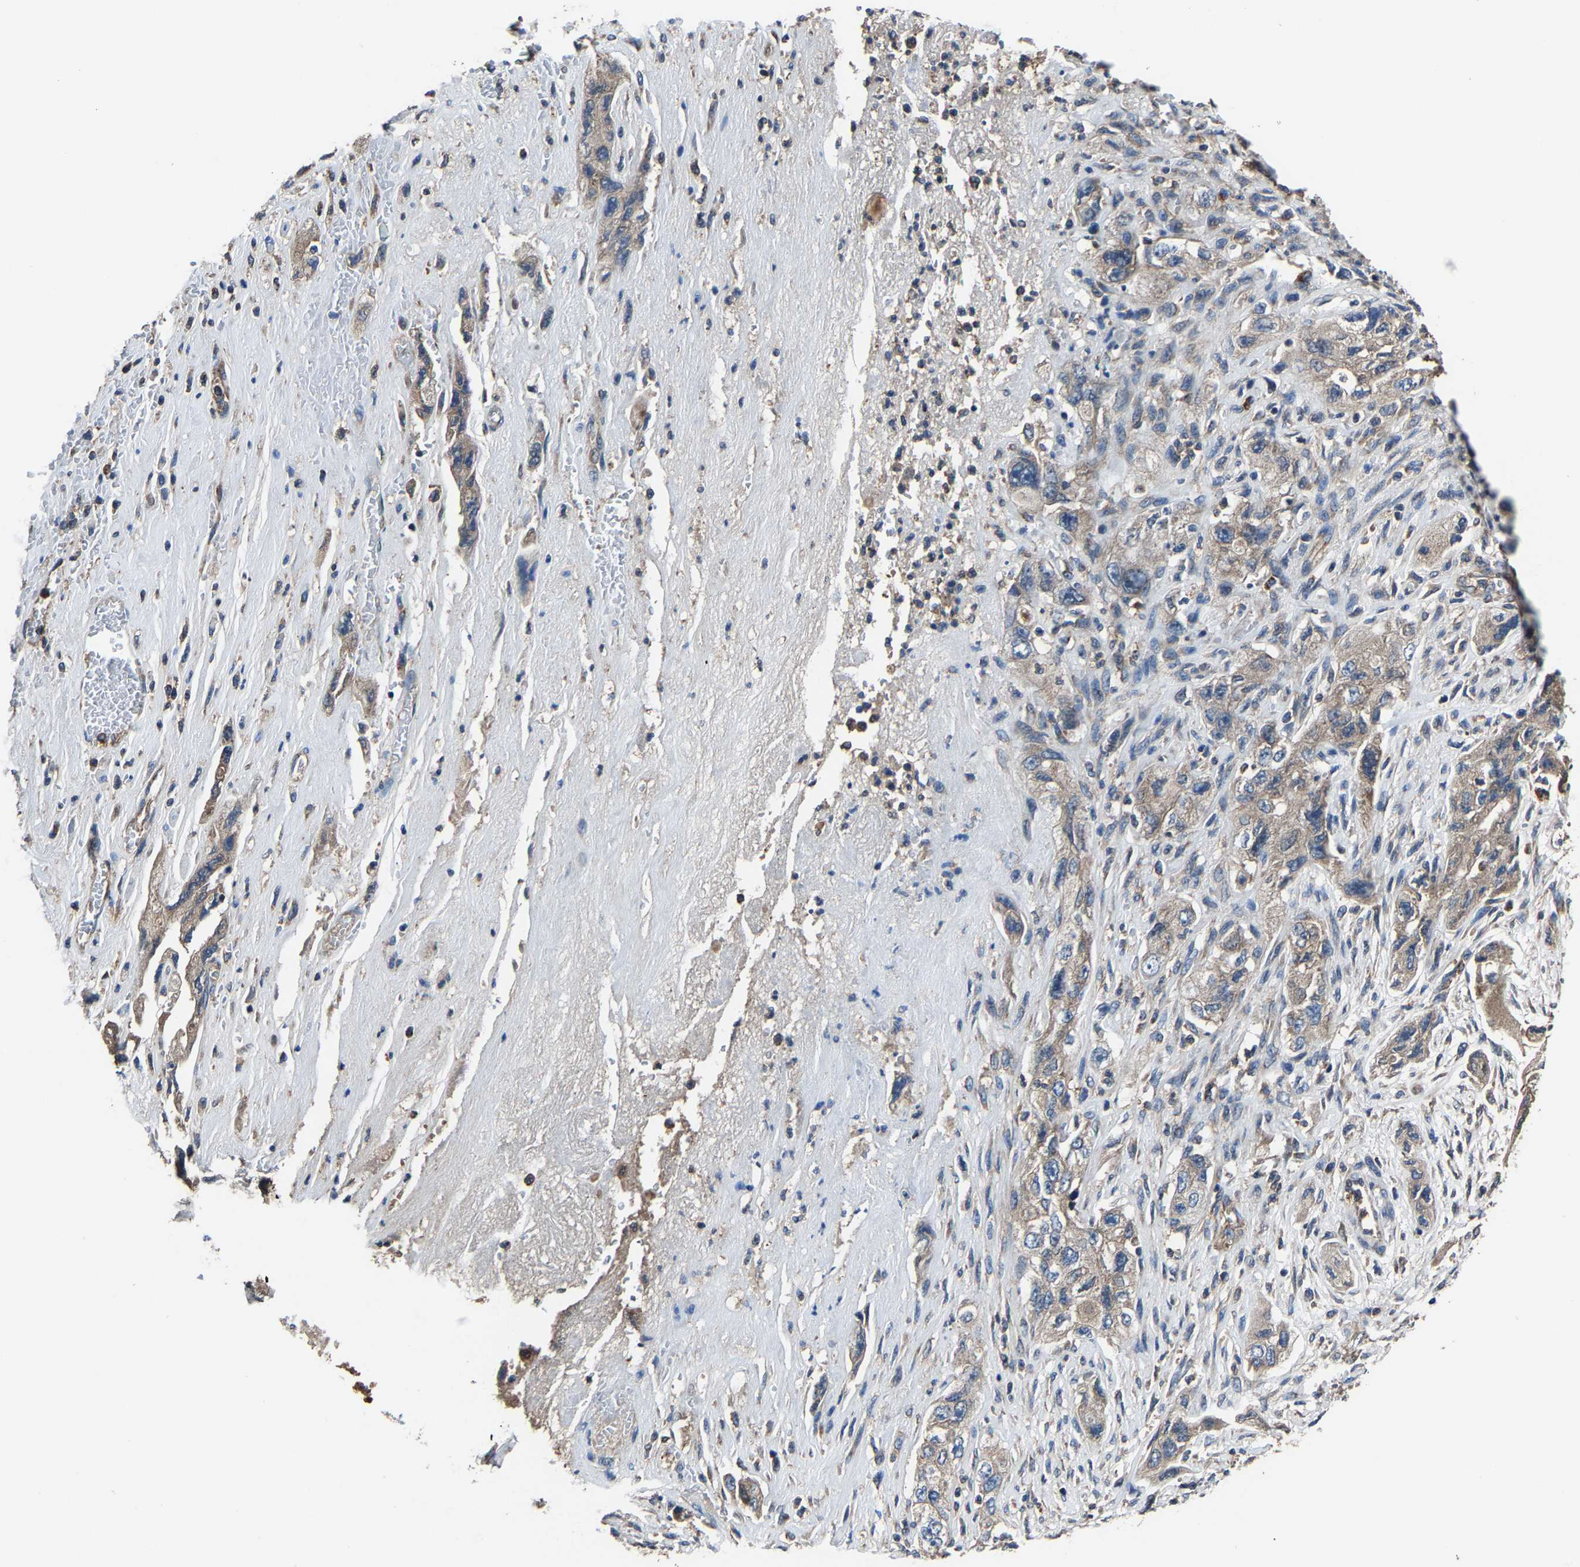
{"staining": {"intensity": "weak", "quantity": "25%-75%", "location": "cytoplasmic/membranous"}, "tissue": "pancreatic cancer", "cell_type": "Tumor cells", "image_type": "cancer", "snomed": [{"axis": "morphology", "description": "Adenocarcinoma, NOS"}, {"axis": "topography", "description": "Pancreas"}], "caption": "Immunohistochemistry (DAB) staining of human adenocarcinoma (pancreatic) exhibits weak cytoplasmic/membranous protein expression in about 25%-75% of tumor cells.", "gene": "KIAA1958", "patient": {"sex": "female", "age": 73}}